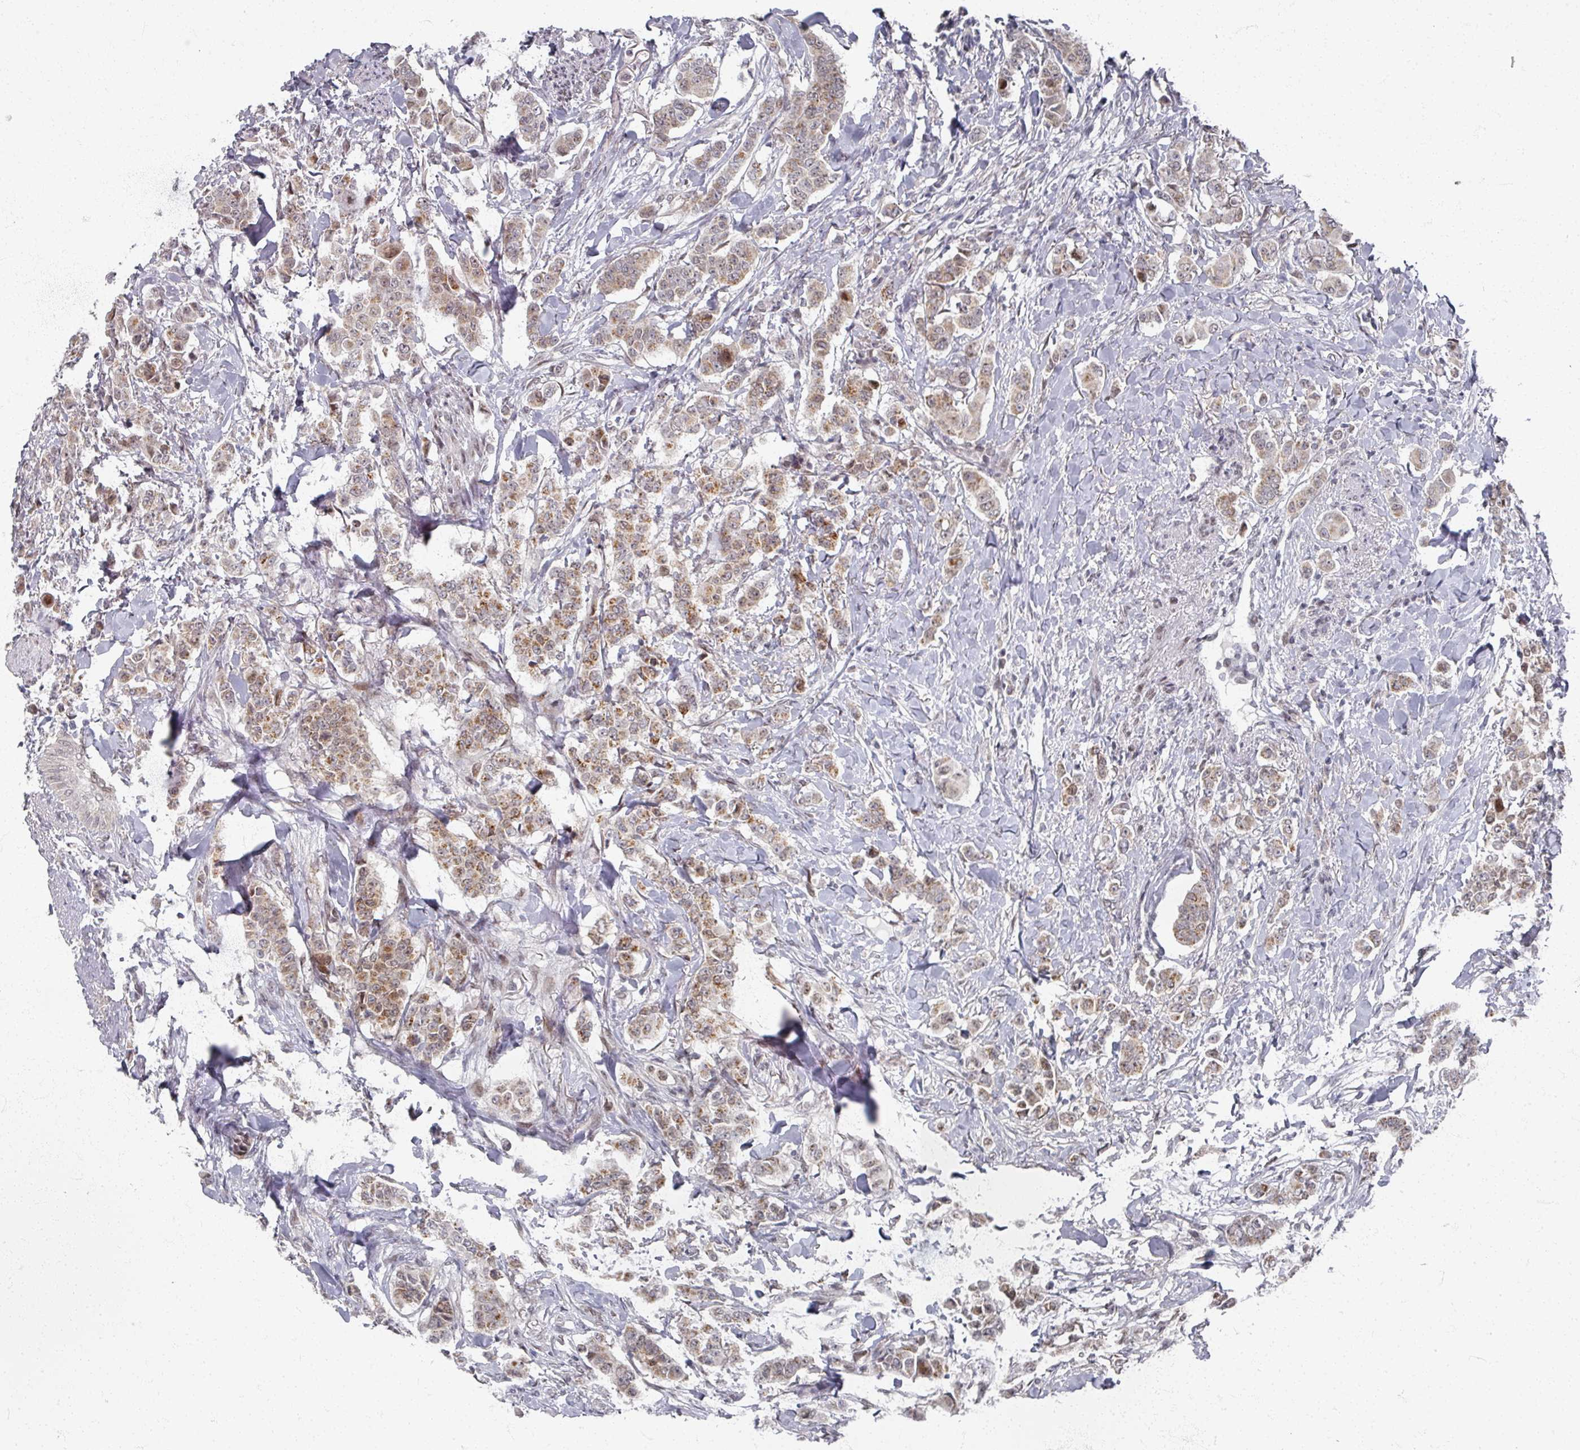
{"staining": {"intensity": "moderate", "quantity": ">75%", "location": "cytoplasmic/membranous,nuclear"}, "tissue": "breast cancer", "cell_type": "Tumor cells", "image_type": "cancer", "snomed": [{"axis": "morphology", "description": "Duct carcinoma"}, {"axis": "topography", "description": "Breast"}], "caption": "Immunohistochemical staining of breast cancer (infiltrating ductal carcinoma) exhibits moderate cytoplasmic/membranous and nuclear protein positivity in approximately >75% of tumor cells. (brown staining indicates protein expression, while blue staining denotes nuclei).", "gene": "PSKH1", "patient": {"sex": "female", "age": 40}}